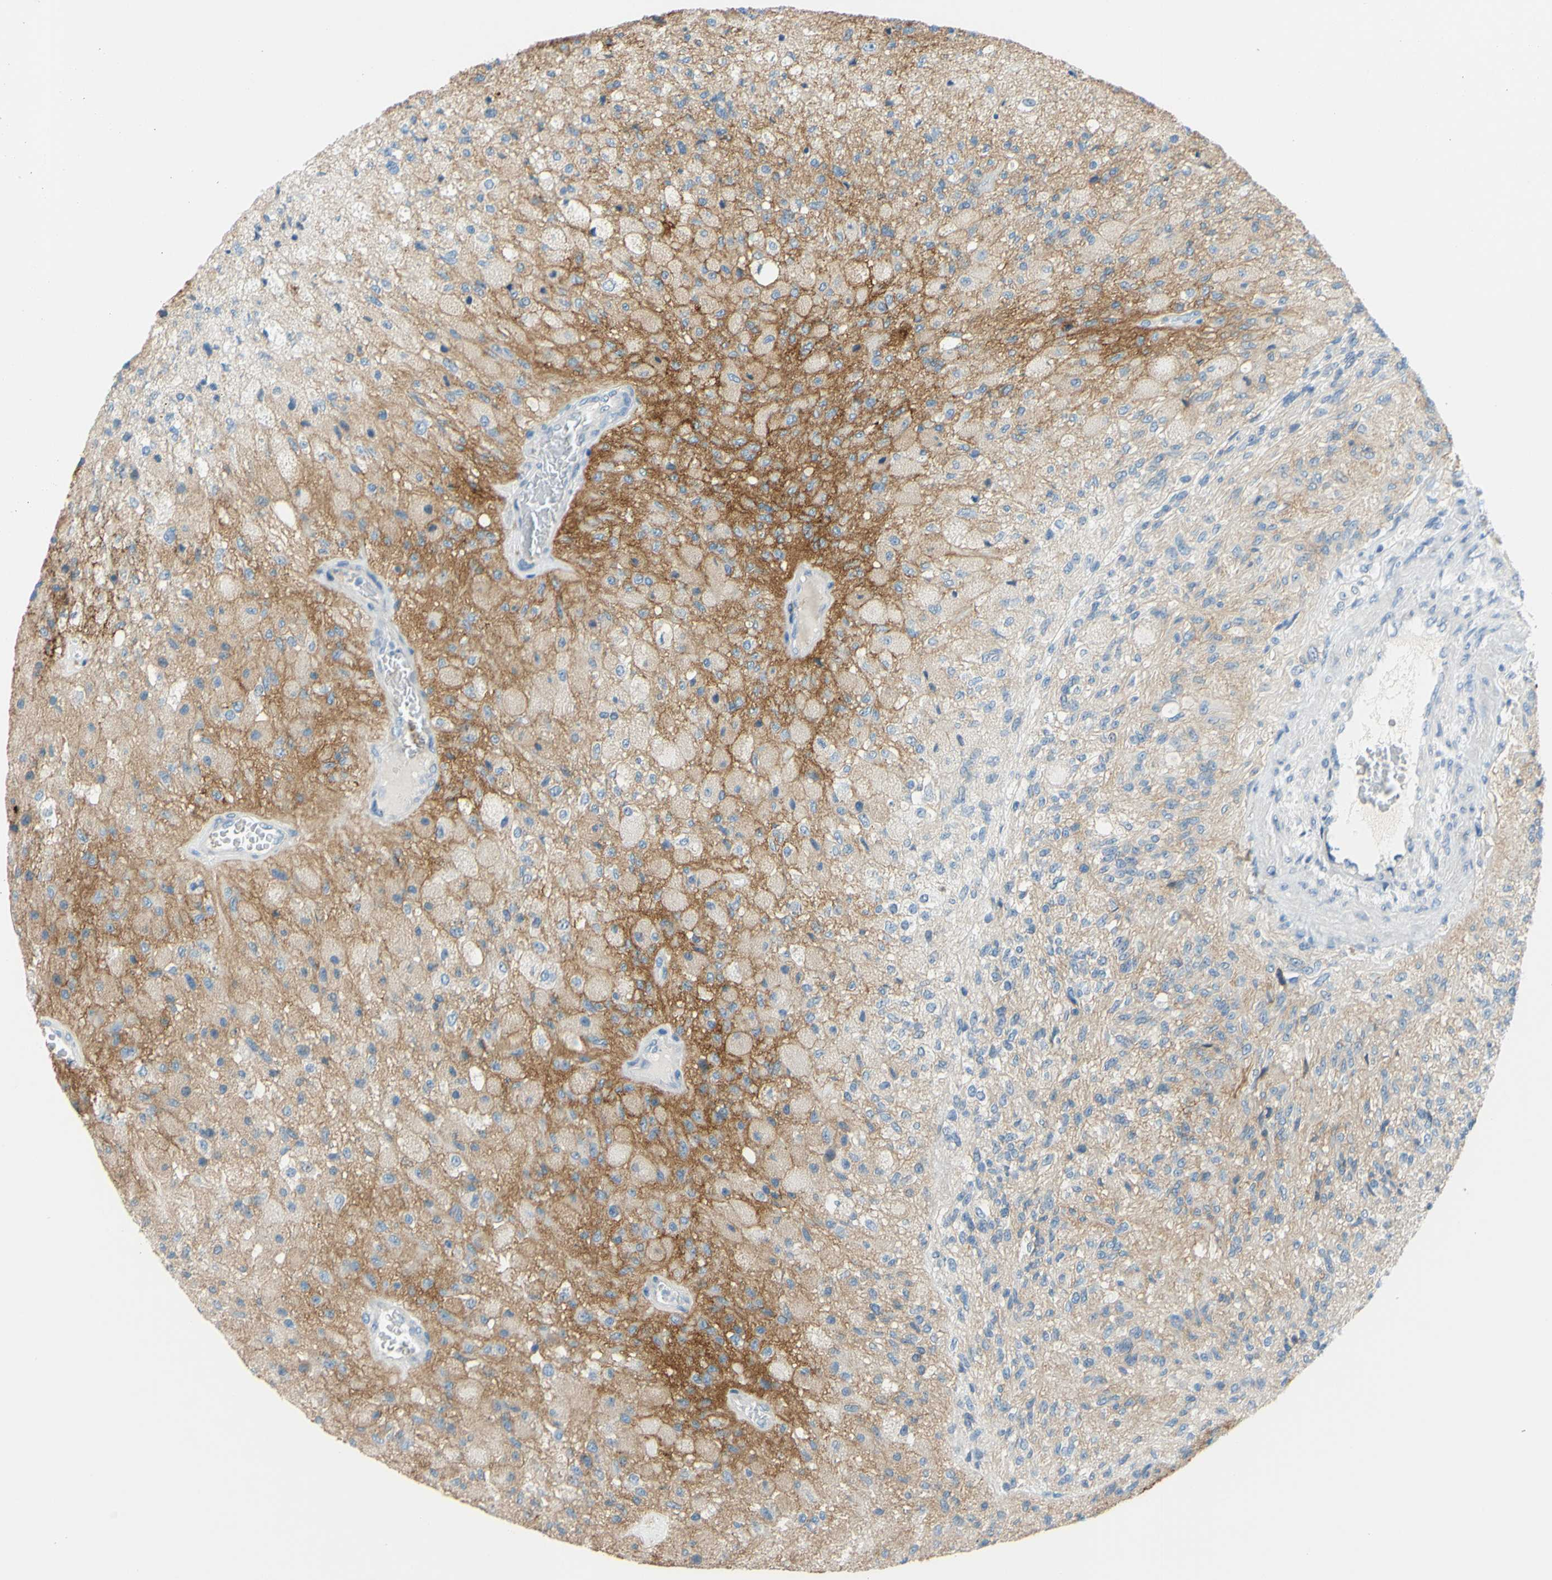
{"staining": {"intensity": "weak", "quantity": ">75%", "location": "cytoplasmic/membranous"}, "tissue": "glioma", "cell_type": "Tumor cells", "image_type": "cancer", "snomed": [{"axis": "morphology", "description": "Normal tissue, NOS"}, {"axis": "morphology", "description": "Glioma, malignant, High grade"}, {"axis": "topography", "description": "Cerebral cortex"}], "caption": "A brown stain highlights weak cytoplasmic/membranous positivity of a protein in human malignant high-grade glioma tumor cells.", "gene": "SLC1A2", "patient": {"sex": "male", "age": 77}}